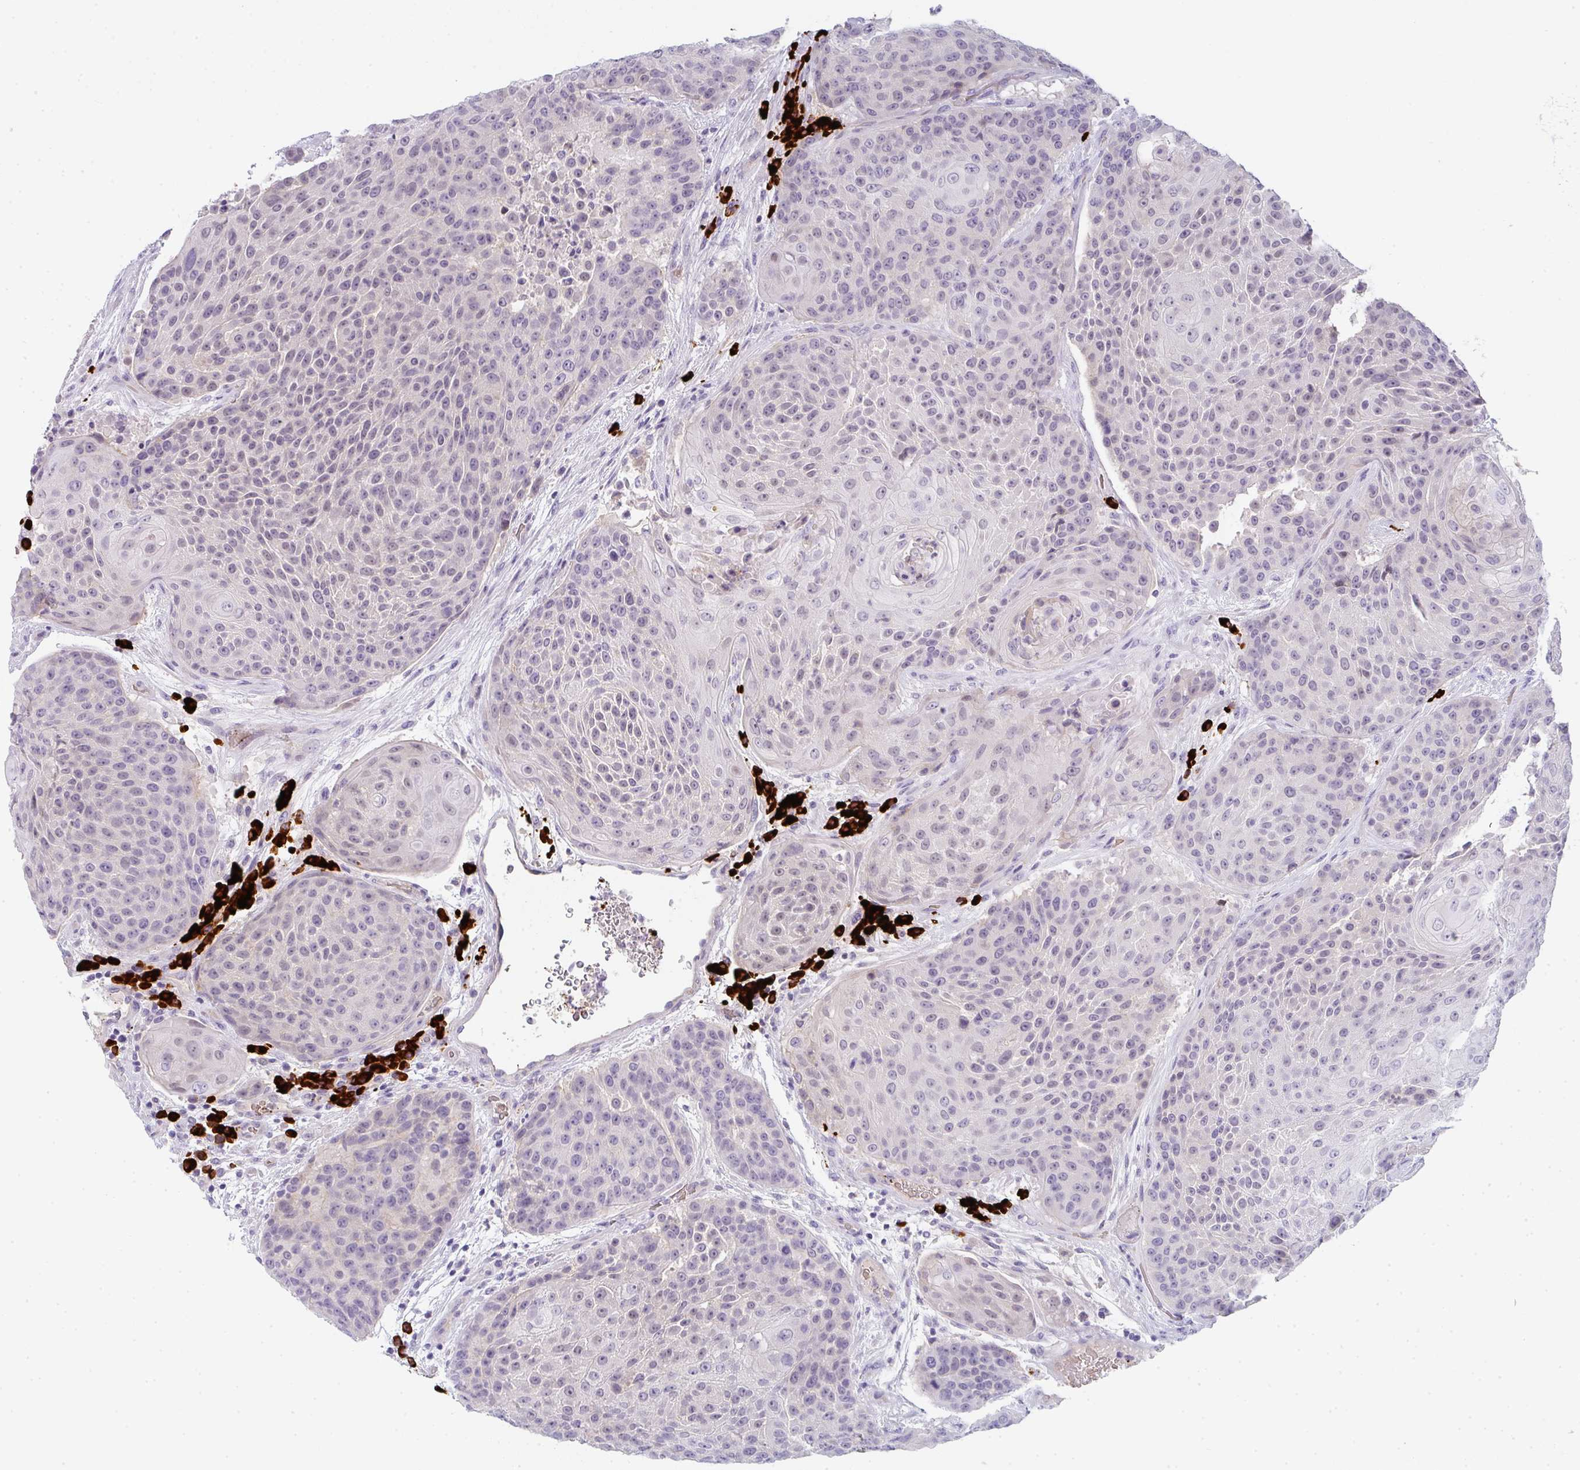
{"staining": {"intensity": "negative", "quantity": "none", "location": "none"}, "tissue": "urothelial cancer", "cell_type": "Tumor cells", "image_type": "cancer", "snomed": [{"axis": "morphology", "description": "Urothelial carcinoma, High grade"}, {"axis": "topography", "description": "Urinary bladder"}], "caption": "The IHC histopathology image has no significant expression in tumor cells of high-grade urothelial carcinoma tissue. The staining was performed using DAB to visualize the protein expression in brown, while the nuclei were stained in blue with hematoxylin (Magnification: 20x).", "gene": "CACNA1S", "patient": {"sex": "female", "age": 63}}